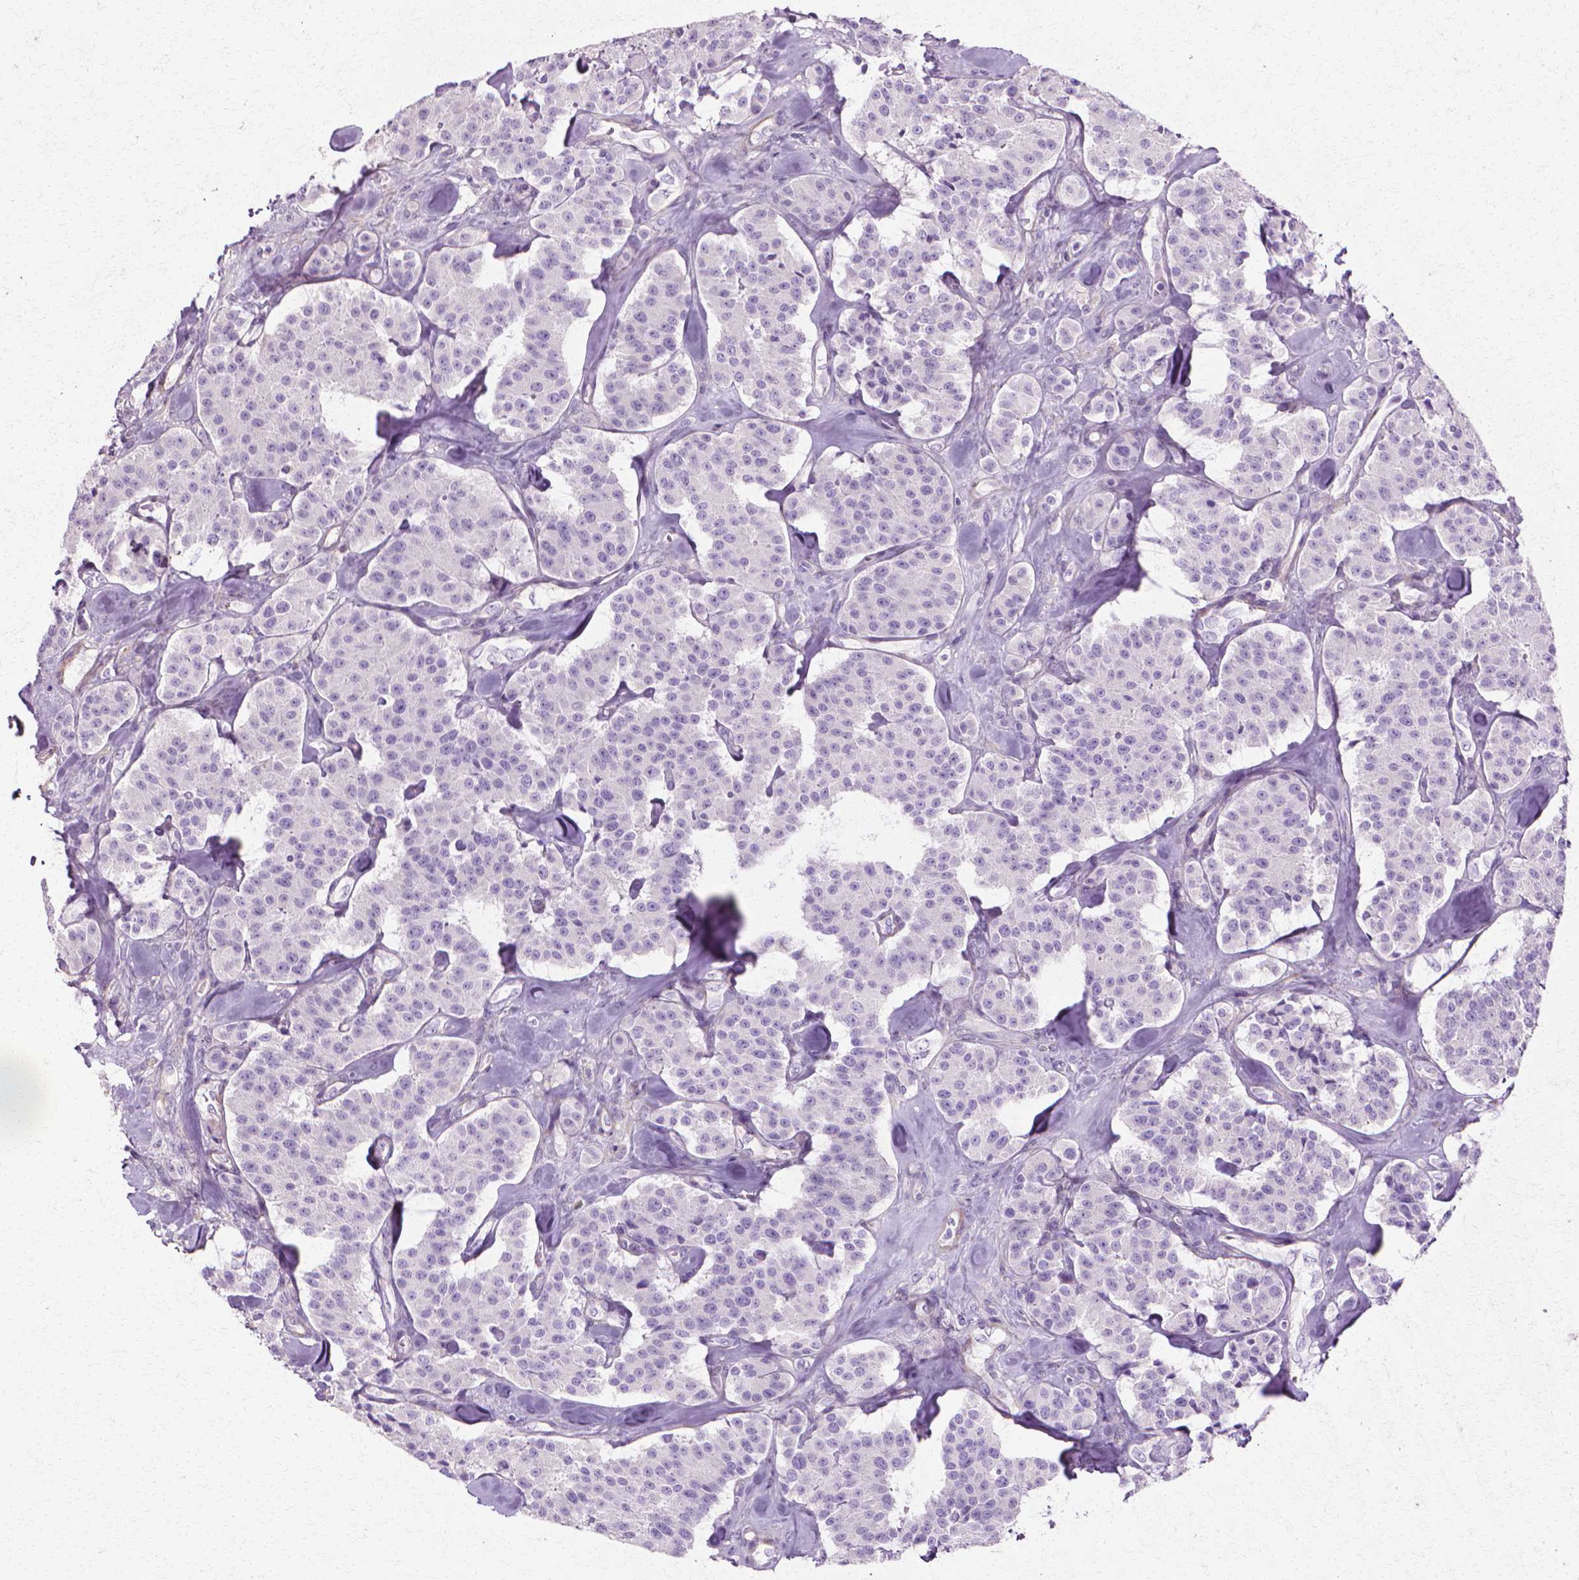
{"staining": {"intensity": "negative", "quantity": "none", "location": "none"}, "tissue": "carcinoid", "cell_type": "Tumor cells", "image_type": "cancer", "snomed": [{"axis": "morphology", "description": "Carcinoid, malignant, NOS"}, {"axis": "topography", "description": "Pancreas"}], "caption": "IHC histopathology image of carcinoid stained for a protein (brown), which shows no expression in tumor cells. Brightfield microscopy of immunohistochemistry stained with DAB (3,3'-diaminobenzidine) (brown) and hematoxylin (blue), captured at high magnification.", "gene": "CFAP157", "patient": {"sex": "male", "age": 41}}